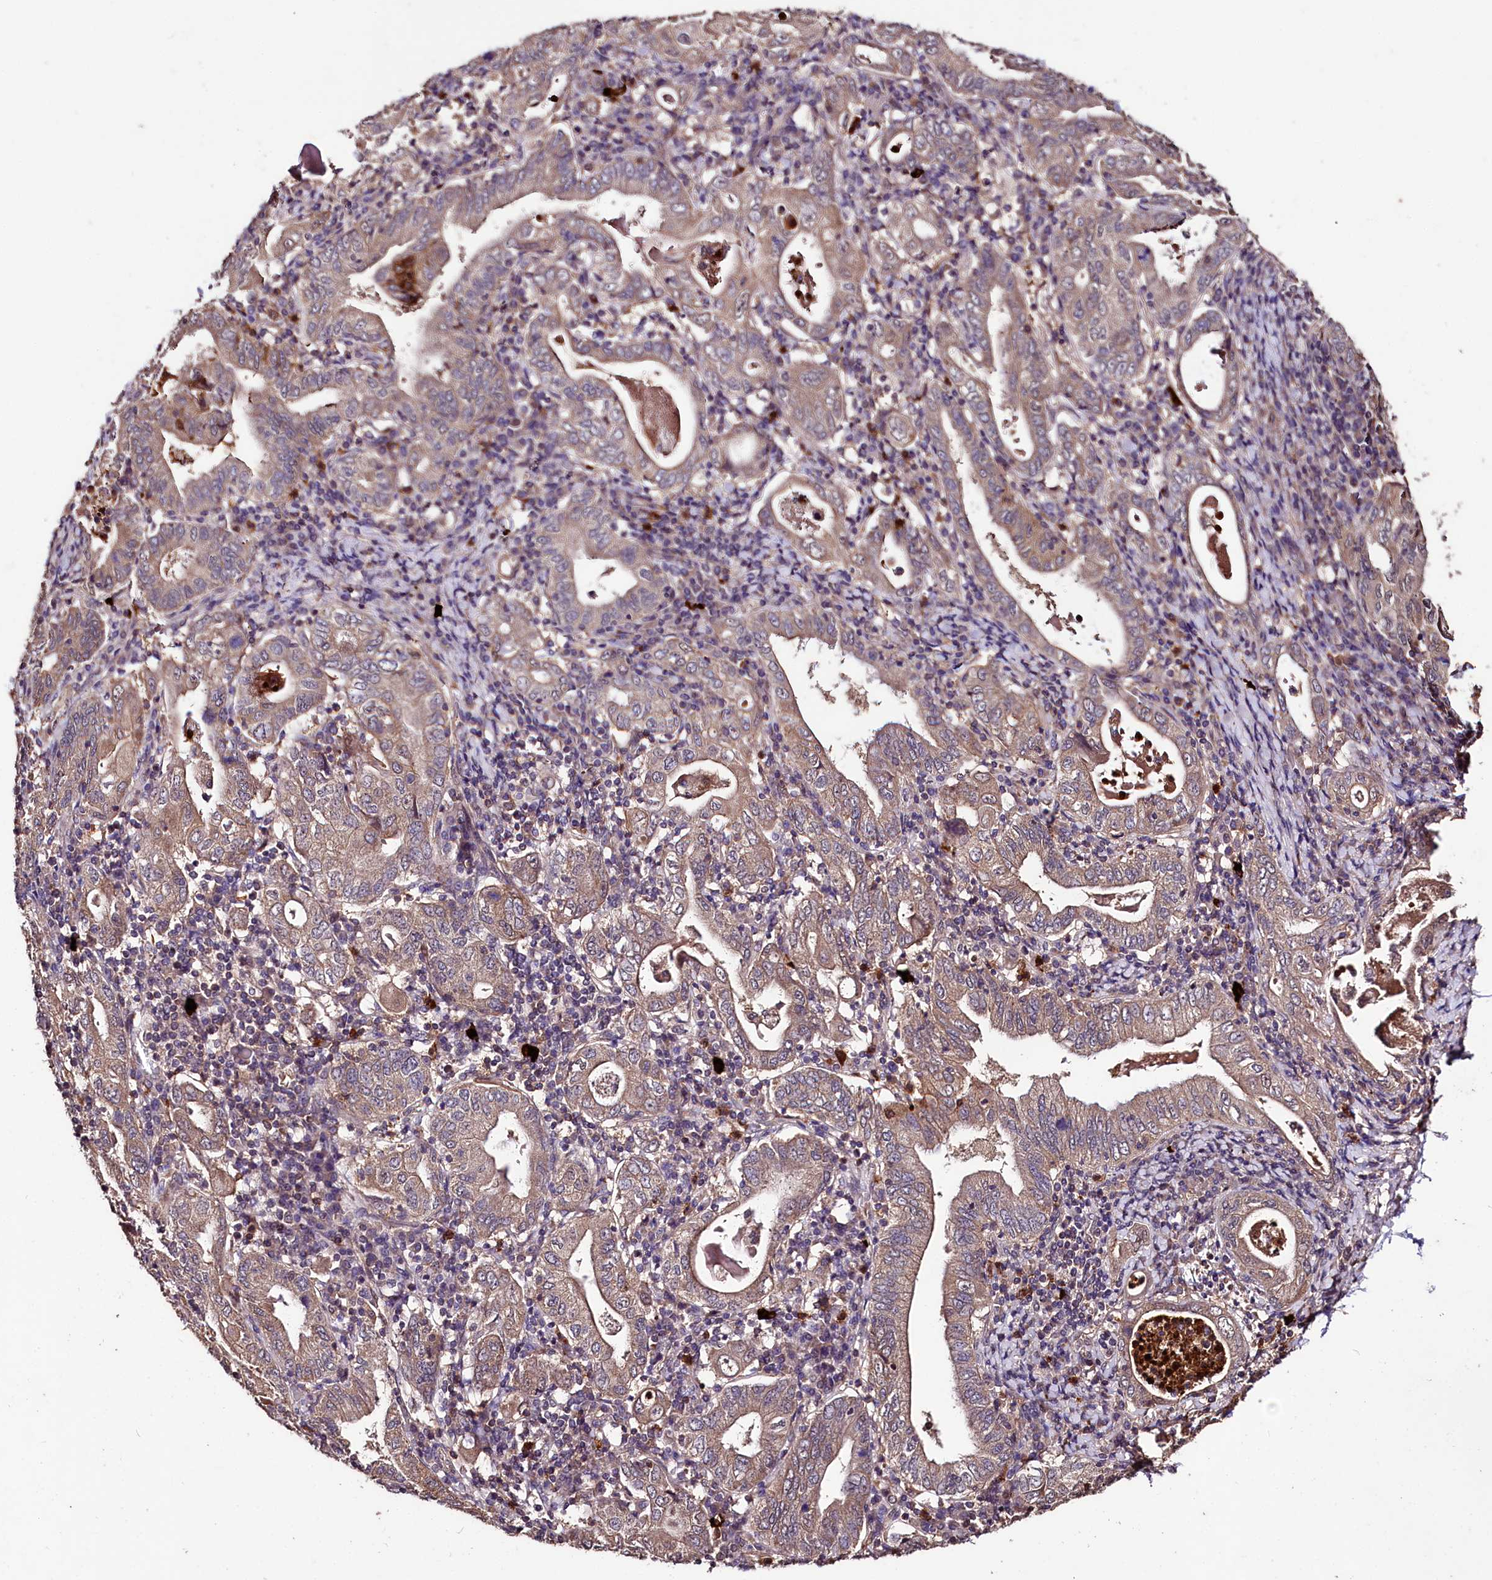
{"staining": {"intensity": "moderate", "quantity": "25%-75%", "location": "cytoplasmic/membranous"}, "tissue": "stomach cancer", "cell_type": "Tumor cells", "image_type": "cancer", "snomed": [{"axis": "morphology", "description": "Normal tissue, NOS"}, {"axis": "morphology", "description": "Adenocarcinoma, NOS"}, {"axis": "topography", "description": "Esophagus"}, {"axis": "topography", "description": "Stomach, upper"}, {"axis": "topography", "description": "Peripheral nerve tissue"}], "caption": "This image reveals IHC staining of human adenocarcinoma (stomach), with medium moderate cytoplasmic/membranous expression in about 25%-75% of tumor cells.", "gene": "KLRB1", "patient": {"sex": "male", "age": 62}}